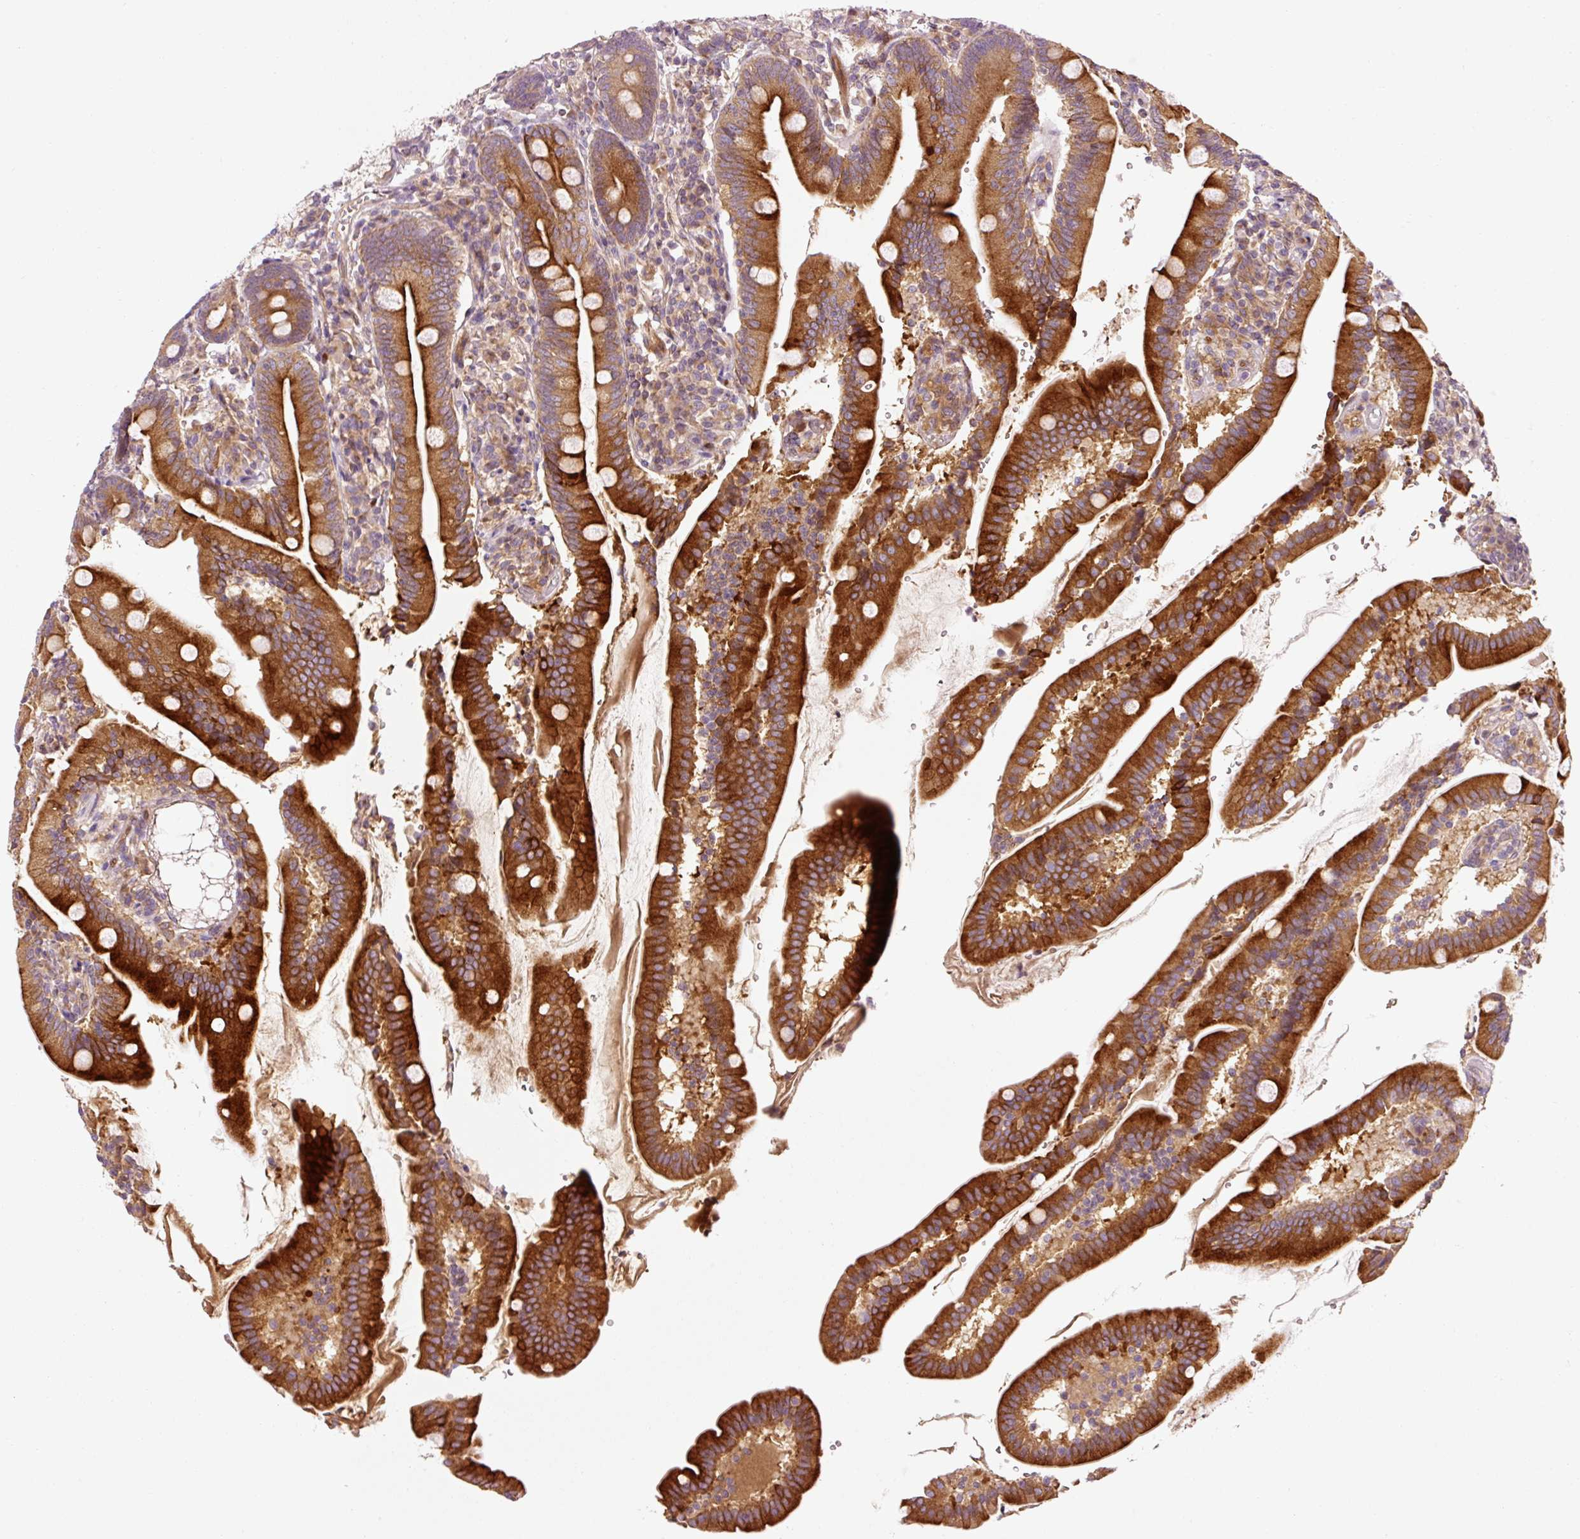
{"staining": {"intensity": "strong", "quantity": "25%-75%", "location": "cytoplasmic/membranous"}, "tissue": "duodenum", "cell_type": "Glandular cells", "image_type": "normal", "snomed": [{"axis": "morphology", "description": "Normal tissue, NOS"}, {"axis": "topography", "description": "Duodenum"}], "caption": "Benign duodenum was stained to show a protein in brown. There is high levels of strong cytoplasmic/membranous expression in approximately 25%-75% of glandular cells. (DAB IHC, brown staining for protein, blue staining for nuclei).", "gene": "NAPA", "patient": {"sex": "female", "age": 67}}